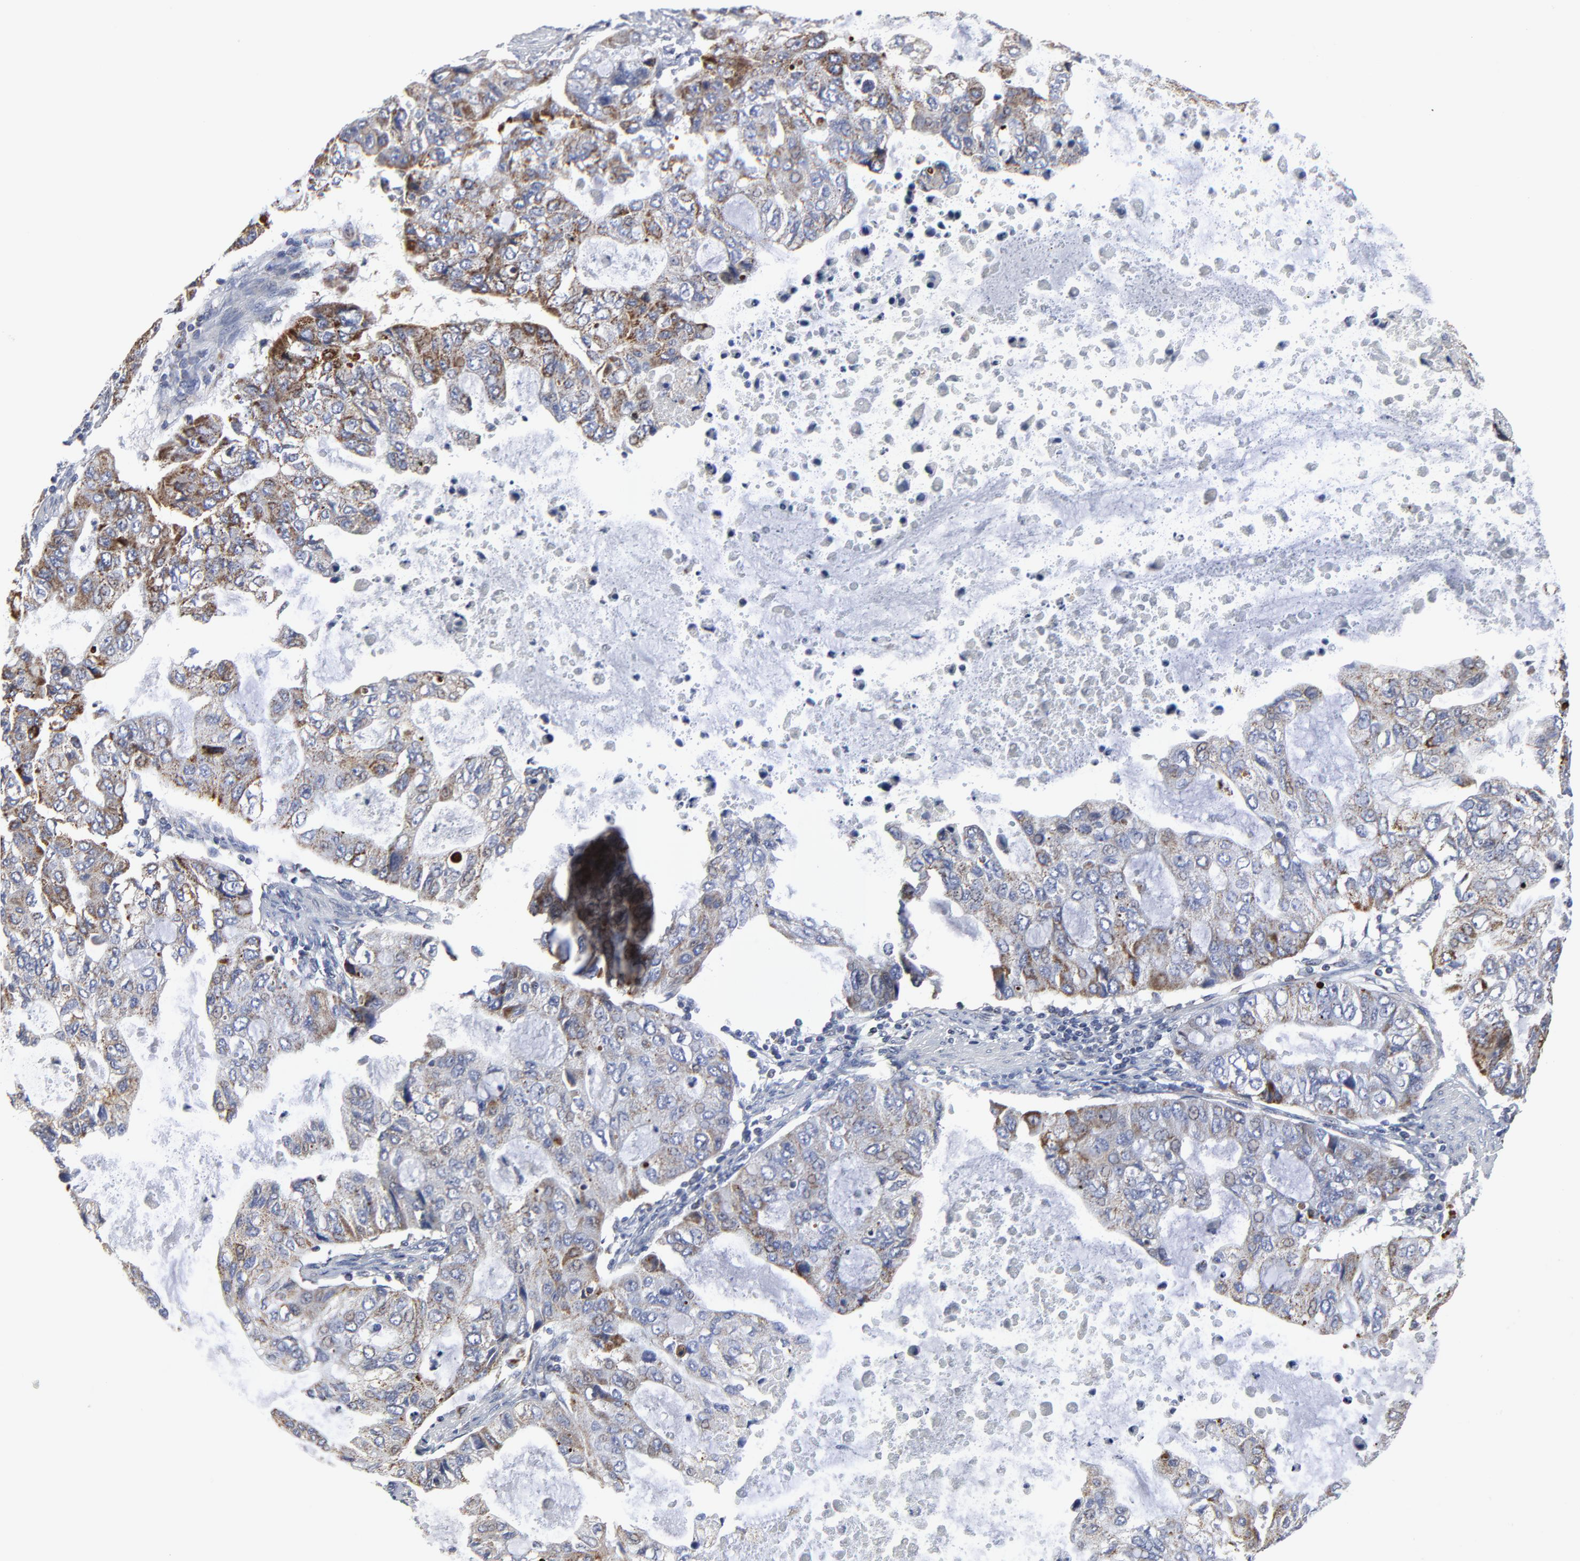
{"staining": {"intensity": "moderate", "quantity": "25%-75%", "location": "cytoplasmic/membranous"}, "tissue": "stomach cancer", "cell_type": "Tumor cells", "image_type": "cancer", "snomed": [{"axis": "morphology", "description": "Adenocarcinoma, NOS"}, {"axis": "topography", "description": "Stomach, upper"}], "caption": "Tumor cells show medium levels of moderate cytoplasmic/membranous staining in approximately 25%-75% of cells in human adenocarcinoma (stomach).", "gene": "TXNRD2", "patient": {"sex": "female", "age": 52}}